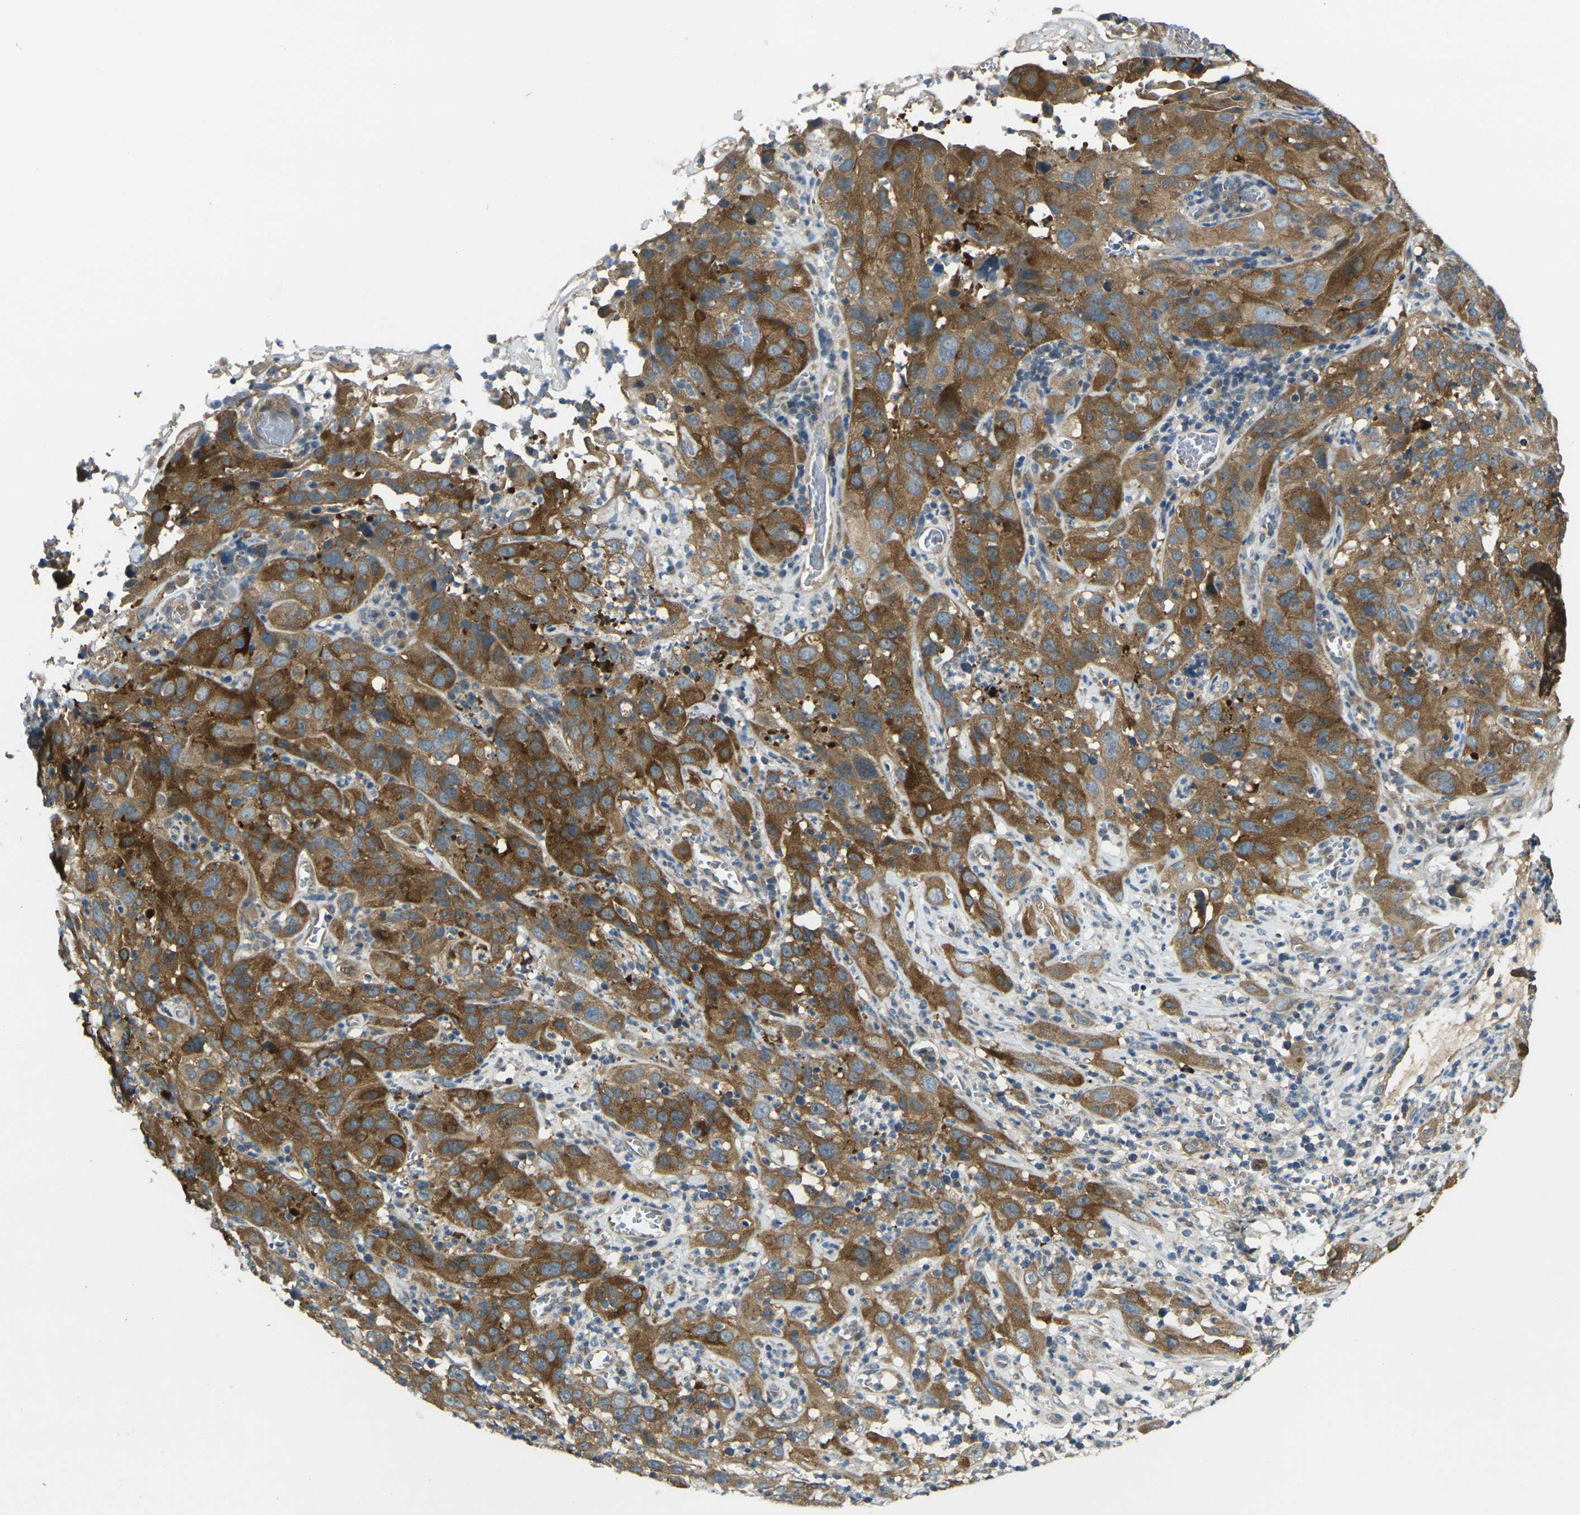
{"staining": {"intensity": "strong", "quantity": ">75%", "location": "cytoplasmic/membranous"}, "tissue": "cervical cancer", "cell_type": "Tumor cells", "image_type": "cancer", "snomed": [{"axis": "morphology", "description": "Squamous cell carcinoma, NOS"}, {"axis": "topography", "description": "Cervix"}], "caption": "Protein expression analysis of cervical squamous cell carcinoma shows strong cytoplasmic/membranous positivity in about >75% of tumor cells.", "gene": "GNA12", "patient": {"sex": "female", "age": 32}}